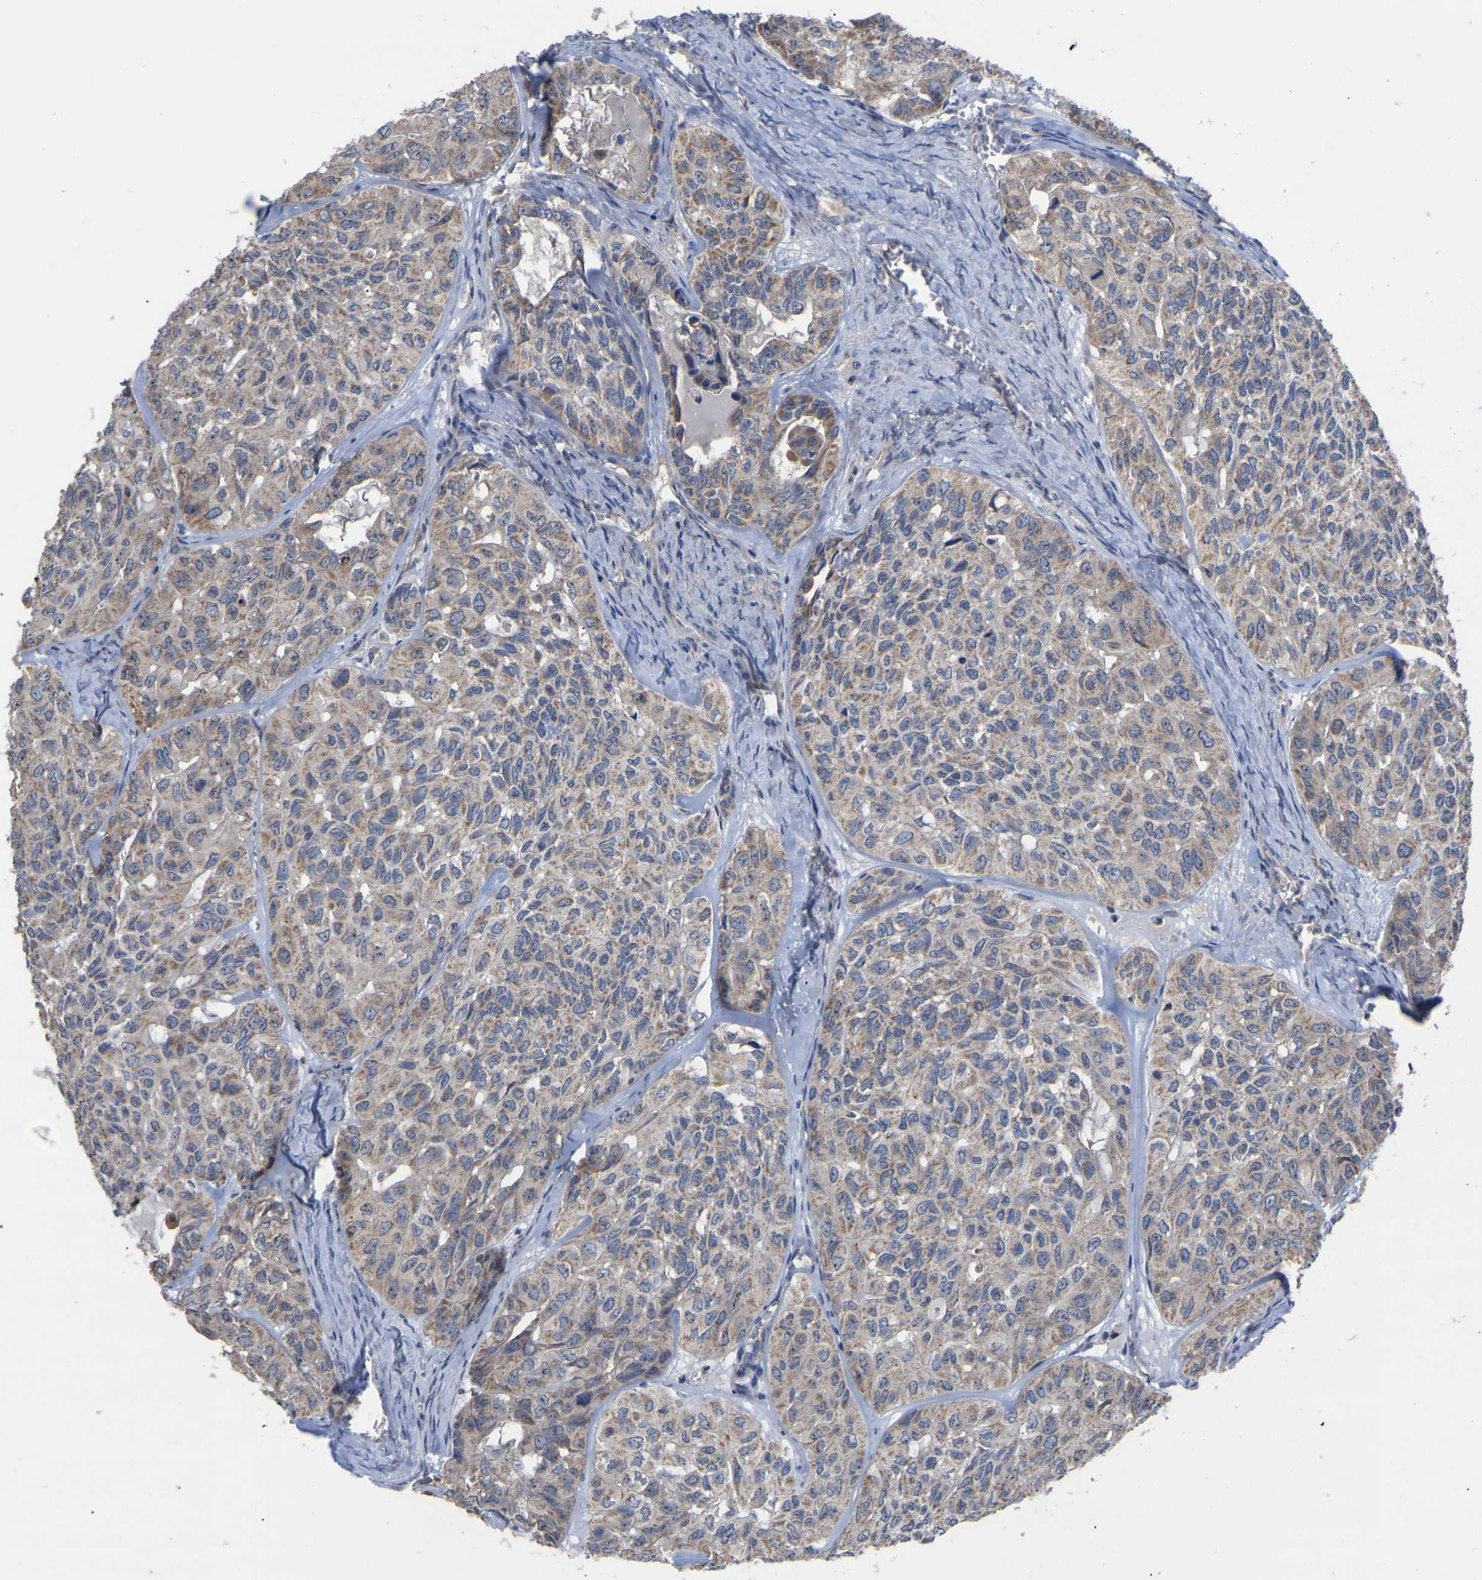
{"staining": {"intensity": "weak", "quantity": ">75%", "location": "cytoplasmic/membranous"}, "tissue": "head and neck cancer", "cell_type": "Tumor cells", "image_type": "cancer", "snomed": [{"axis": "morphology", "description": "Adenocarcinoma, NOS"}, {"axis": "topography", "description": "Salivary gland, NOS"}, {"axis": "topography", "description": "Head-Neck"}], "caption": "Protein staining demonstrates weak cytoplasmic/membranous staining in about >75% of tumor cells in adenocarcinoma (head and neck). (DAB IHC with brightfield microscopy, high magnification).", "gene": "NOP53", "patient": {"sex": "female", "age": 76}}